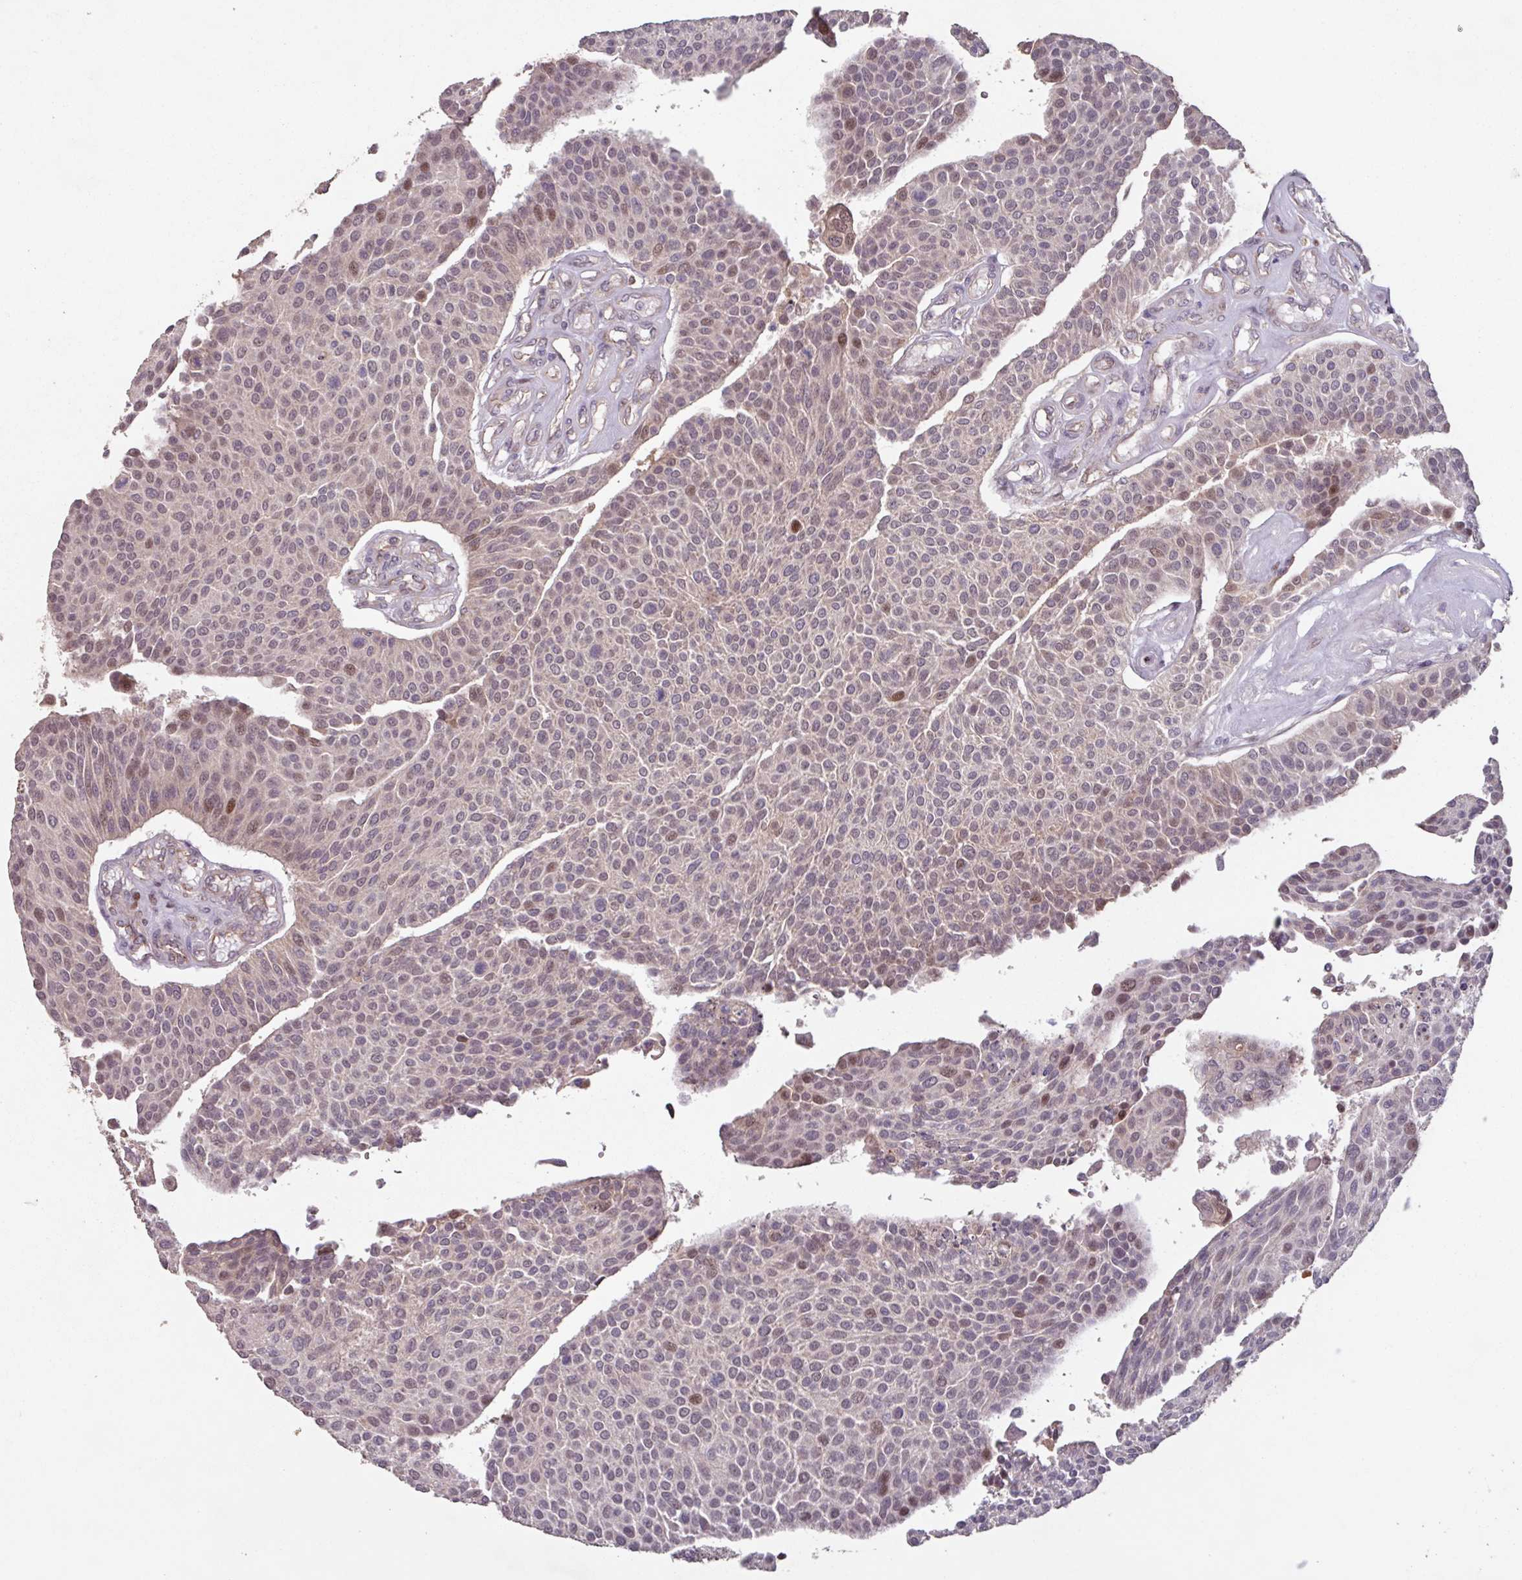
{"staining": {"intensity": "strong", "quantity": "<25%", "location": "nuclear"}, "tissue": "urothelial cancer", "cell_type": "Tumor cells", "image_type": "cancer", "snomed": [{"axis": "morphology", "description": "Urothelial carcinoma, NOS"}, {"axis": "topography", "description": "Urinary bladder"}], "caption": "The immunohistochemical stain highlights strong nuclear staining in tumor cells of transitional cell carcinoma tissue.", "gene": "TMEM88", "patient": {"sex": "male", "age": 55}}